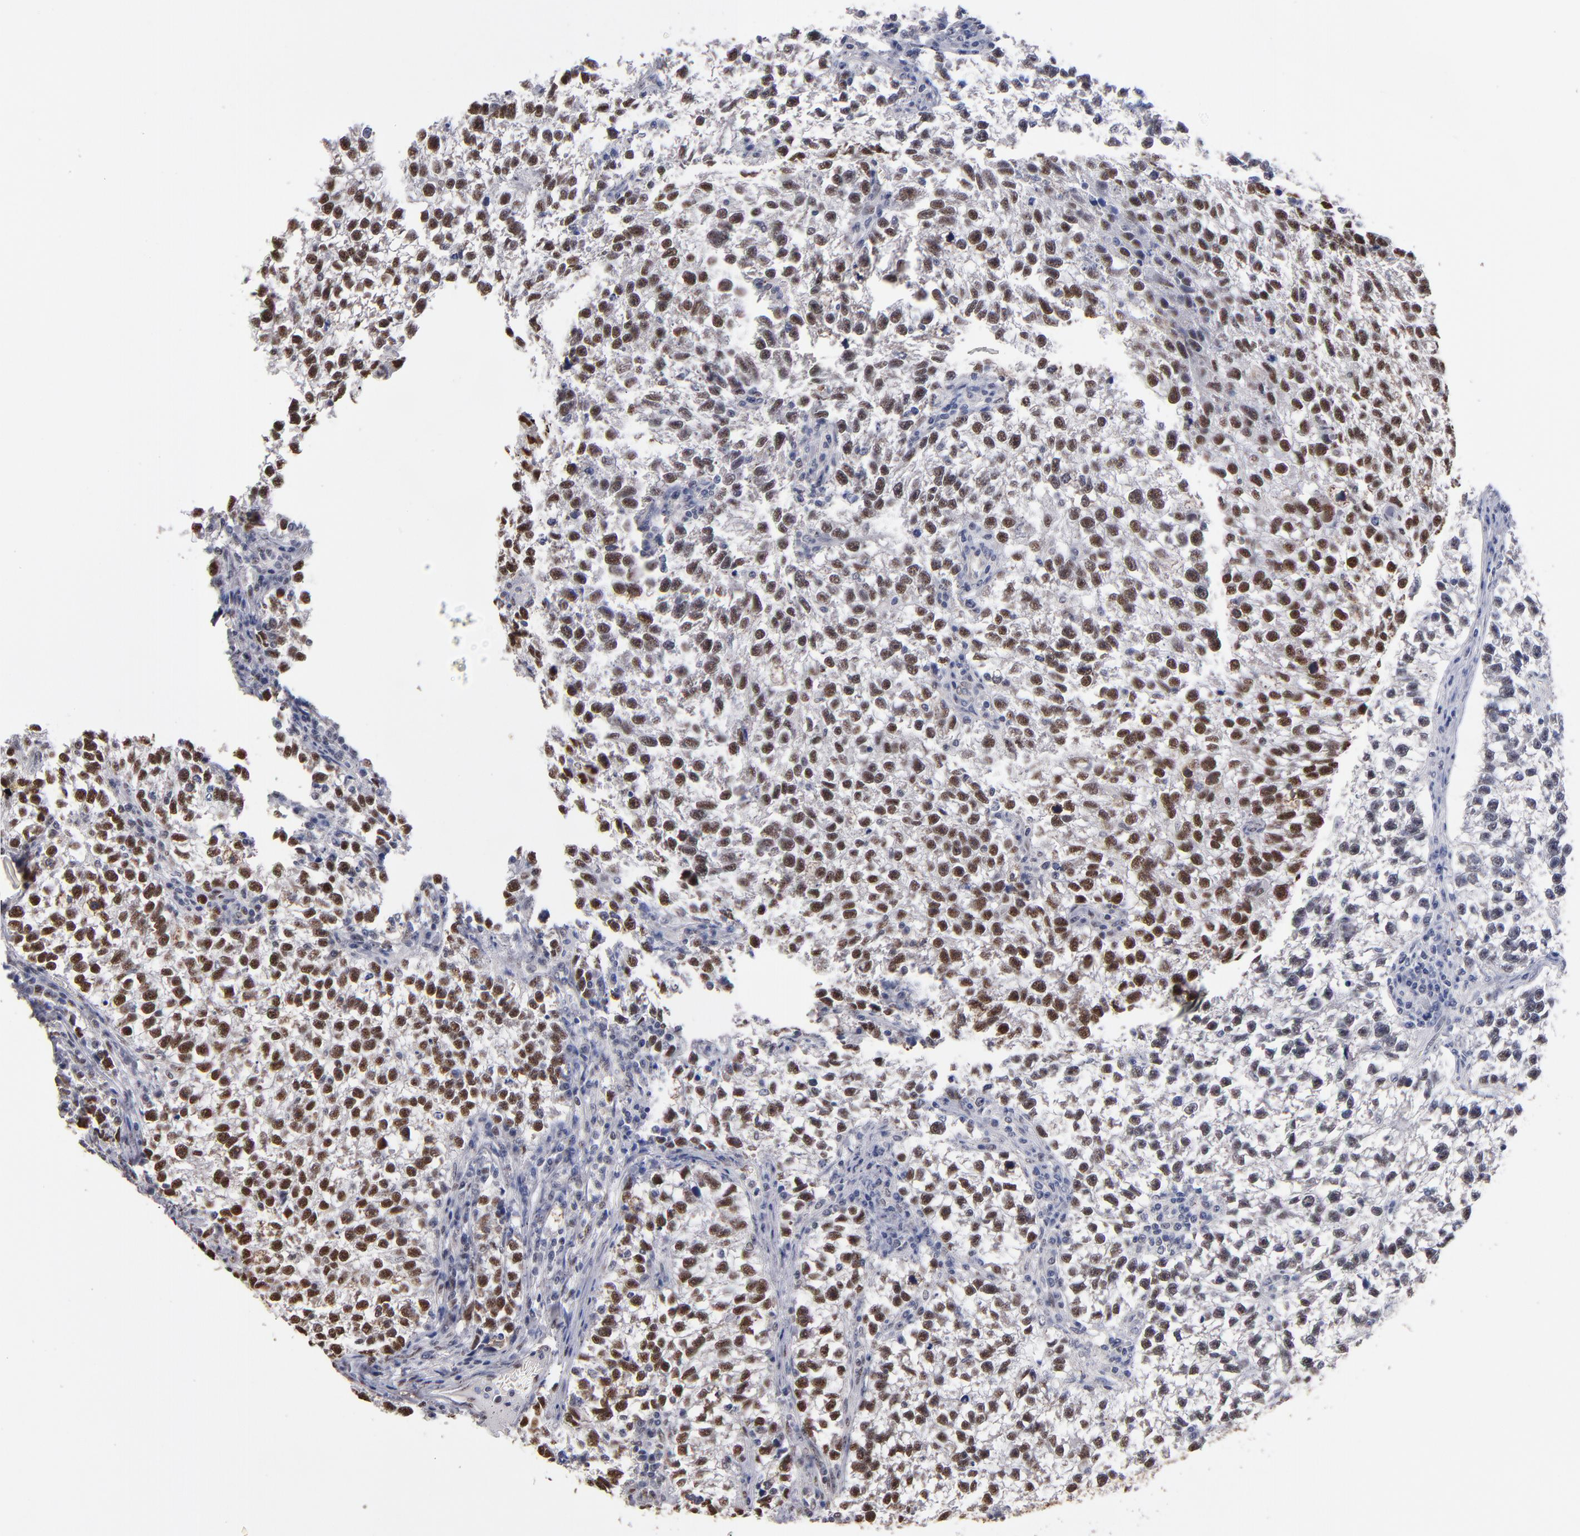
{"staining": {"intensity": "strong", "quantity": ">75%", "location": "cytoplasmic/membranous"}, "tissue": "testis cancer", "cell_type": "Tumor cells", "image_type": "cancer", "snomed": [{"axis": "morphology", "description": "Seminoma, NOS"}, {"axis": "topography", "description": "Testis"}], "caption": "Immunohistochemical staining of human seminoma (testis) shows high levels of strong cytoplasmic/membranous expression in approximately >75% of tumor cells. (Stains: DAB (3,3'-diaminobenzidine) in brown, nuclei in blue, Microscopy: brightfield microscopy at high magnification).", "gene": "MN1", "patient": {"sex": "male", "age": 38}}